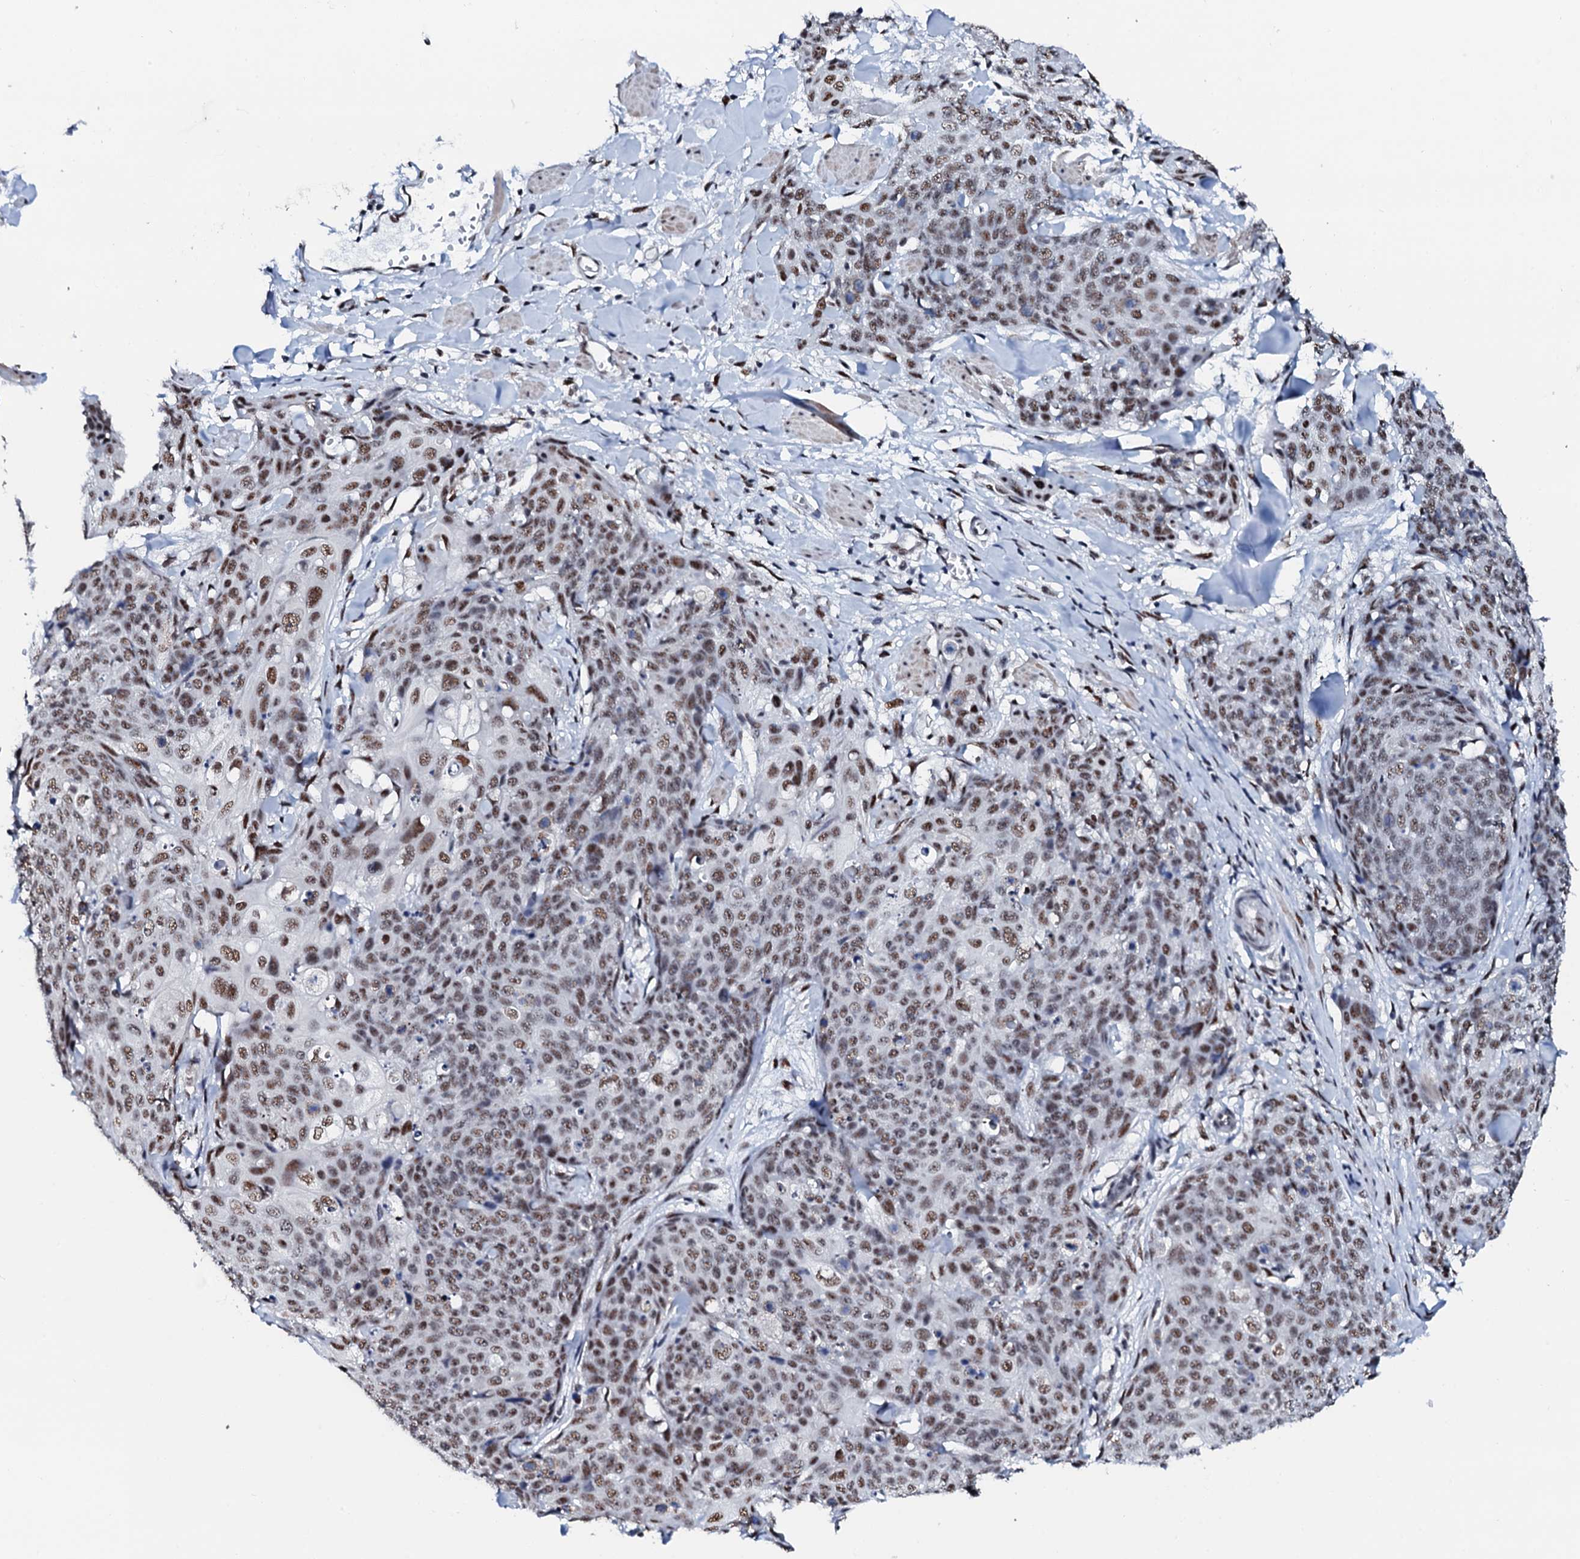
{"staining": {"intensity": "moderate", "quantity": ">75%", "location": "nuclear"}, "tissue": "skin cancer", "cell_type": "Tumor cells", "image_type": "cancer", "snomed": [{"axis": "morphology", "description": "Squamous cell carcinoma, NOS"}, {"axis": "topography", "description": "Skin"}, {"axis": "topography", "description": "Vulva"}], "caption": "The immunohistochemical stain labels moderate nuclear staining in tumor cells of skin cancer tissue.", "gene": "NKAPD1", "patient": {"sex": "female", "age": 85}}